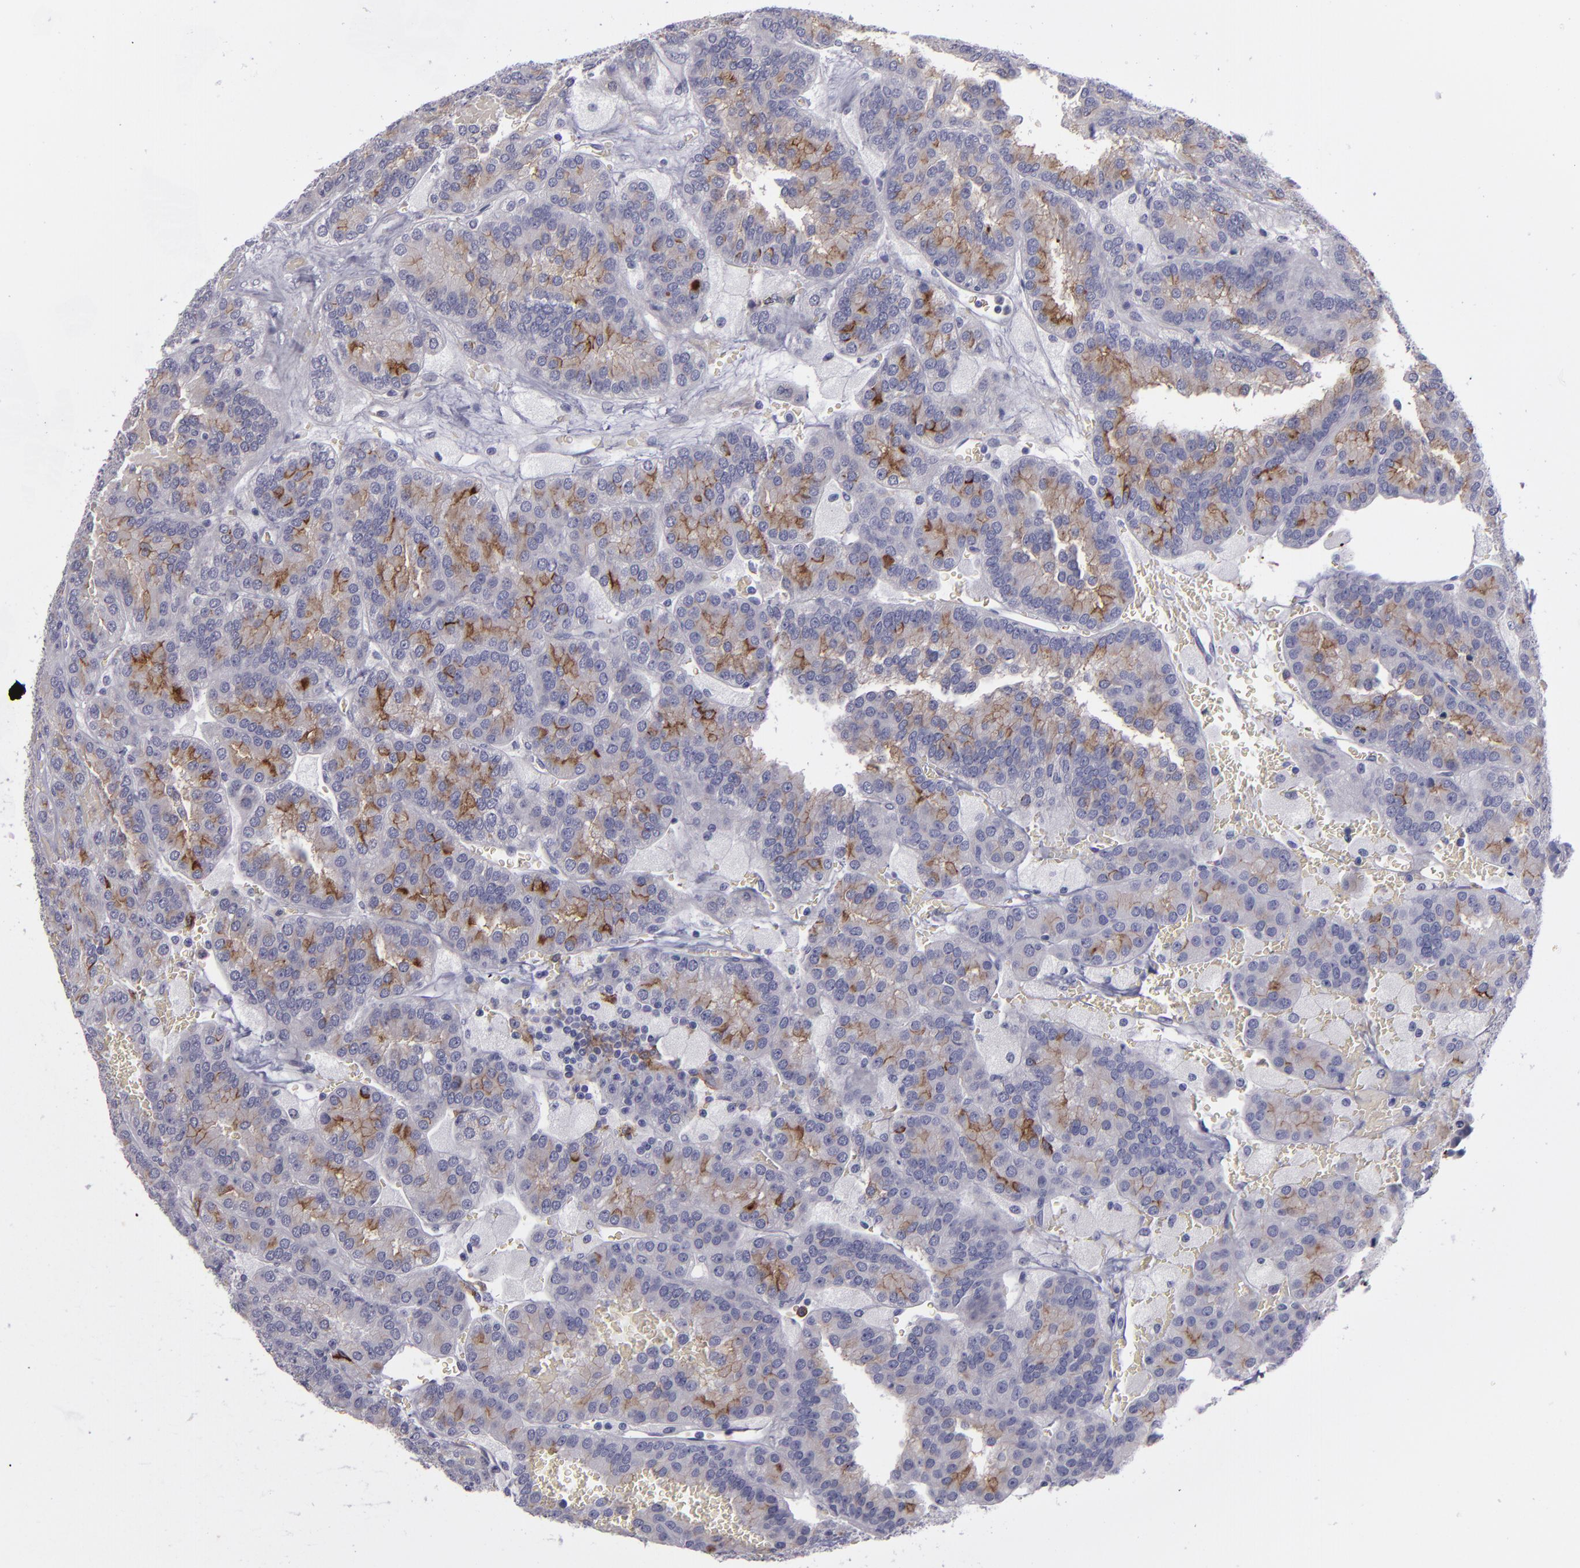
{"staining": {"intensity": "weak", "quantity": "25%-75%", "location": "cytoplasmic/membranous"}, "tissue": "renal cancer", "cell_type": "Tumor cells", "image_type": "cancer", "snomed": [{"axis": "morphology", "description": "Adenocarcinoma, NOS"}, {"axis": "topography", "description": "Kidney"}], "caption": "Renal adenocarcinoma stained with immunohistochemistry (IHC) shows weak cytoplasmic/membranous positivity in approximately 25%-75% of tumor cells.", "gene": "ANPEP", "patient": {"sex": "male", "age": 46}}